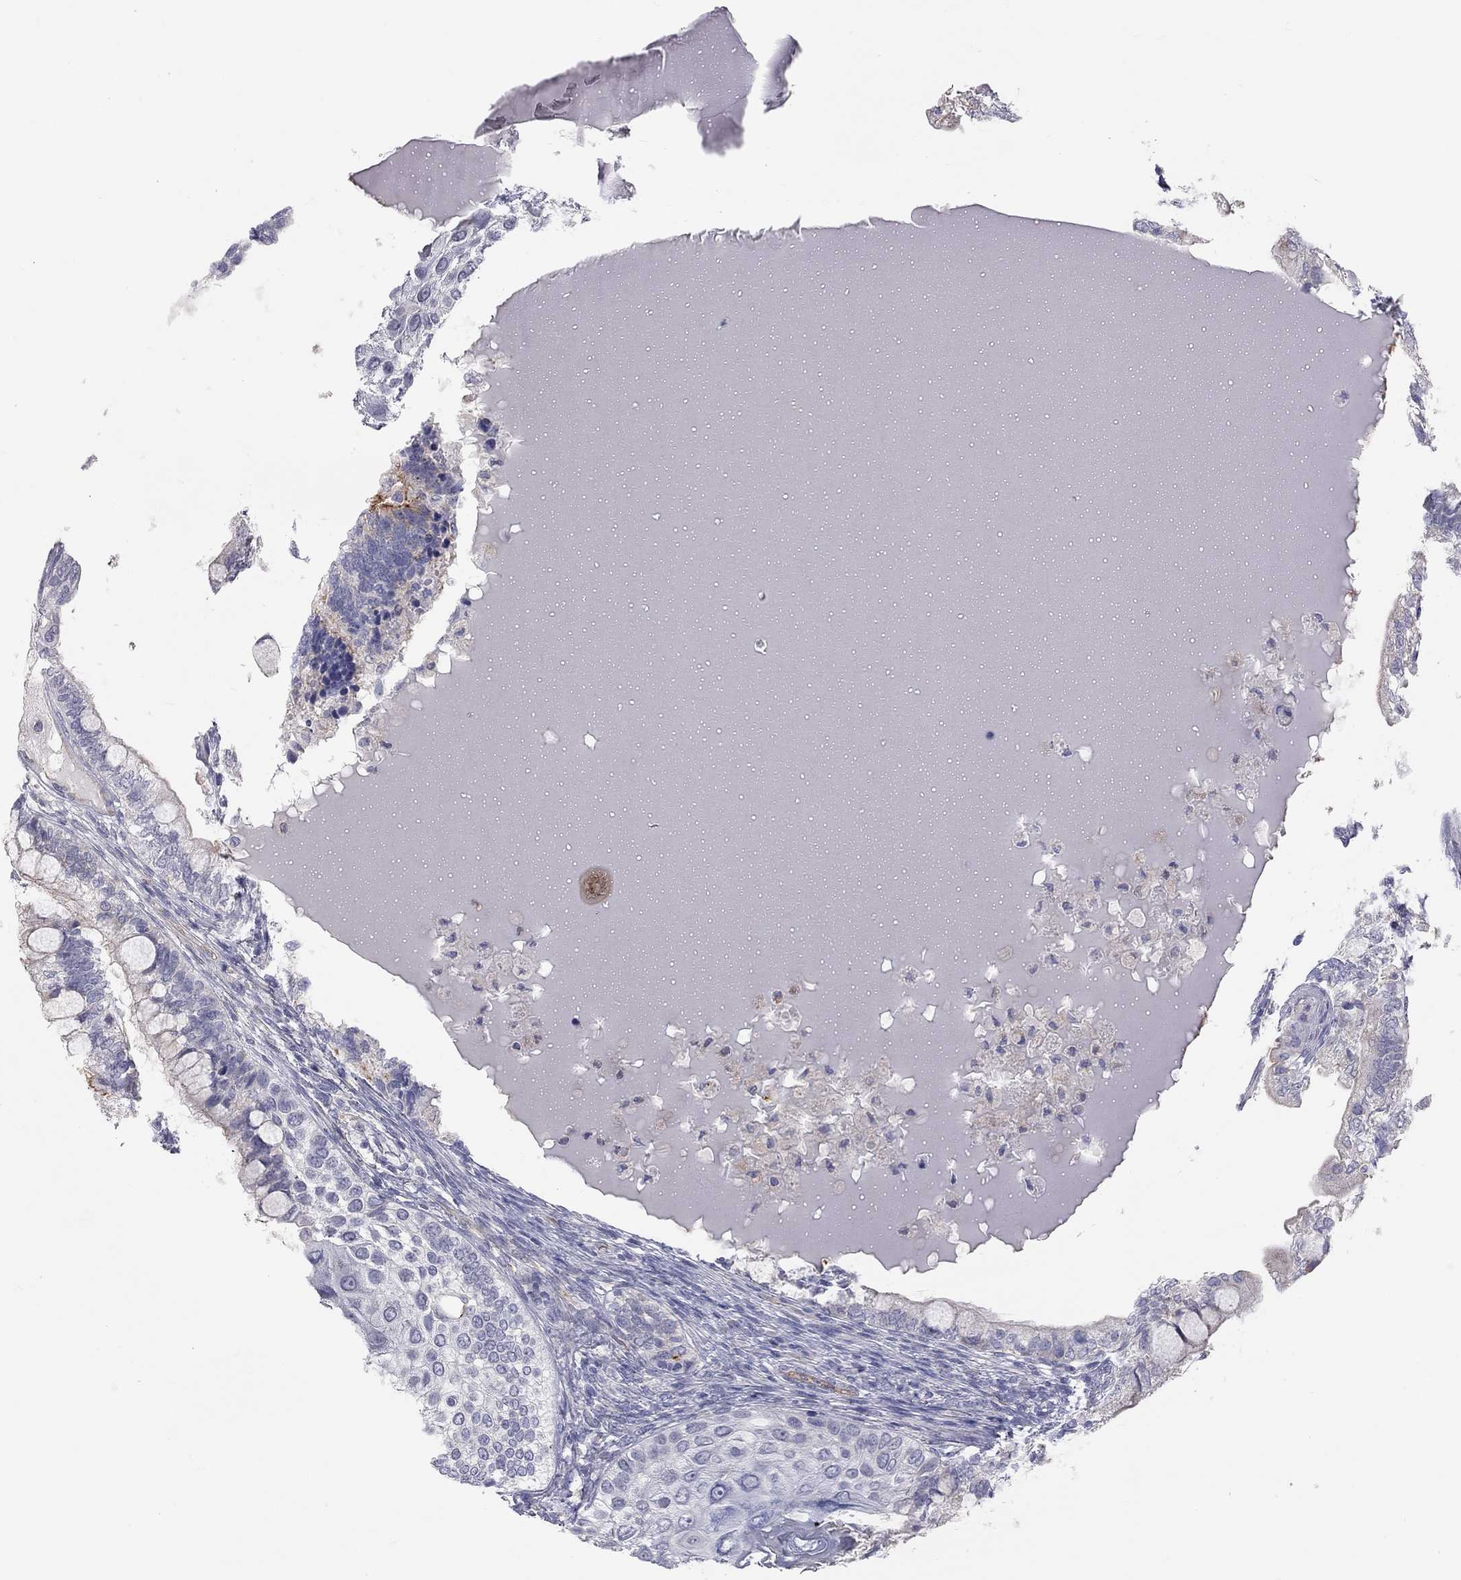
{"staining": {"intensity": "strong", "quantity": "<25%", "location": "cytoplasmic/membranous"}, "tissue": "testis cancer", "cell_type": "Tumor cells", "image_type": "cancer", "snomed": [{"axis": "morphology", "description": "Seminoma, NOS"}, {"axis": "morphology", "description": "Carcinoma, Embryonal, NOS"}, {"axis": "topography", "description": "Testis"}], "caption": "Immunohistochemical staining of human testis cancer (seminoma) displays medium levels of strong cytoplasmic/membranous protein positivity in approximately <25% of tumor cells. Nuclei are stained in blue.", "gene": "GPRC5B", "patient": {"sex": "male", "age": 41}}